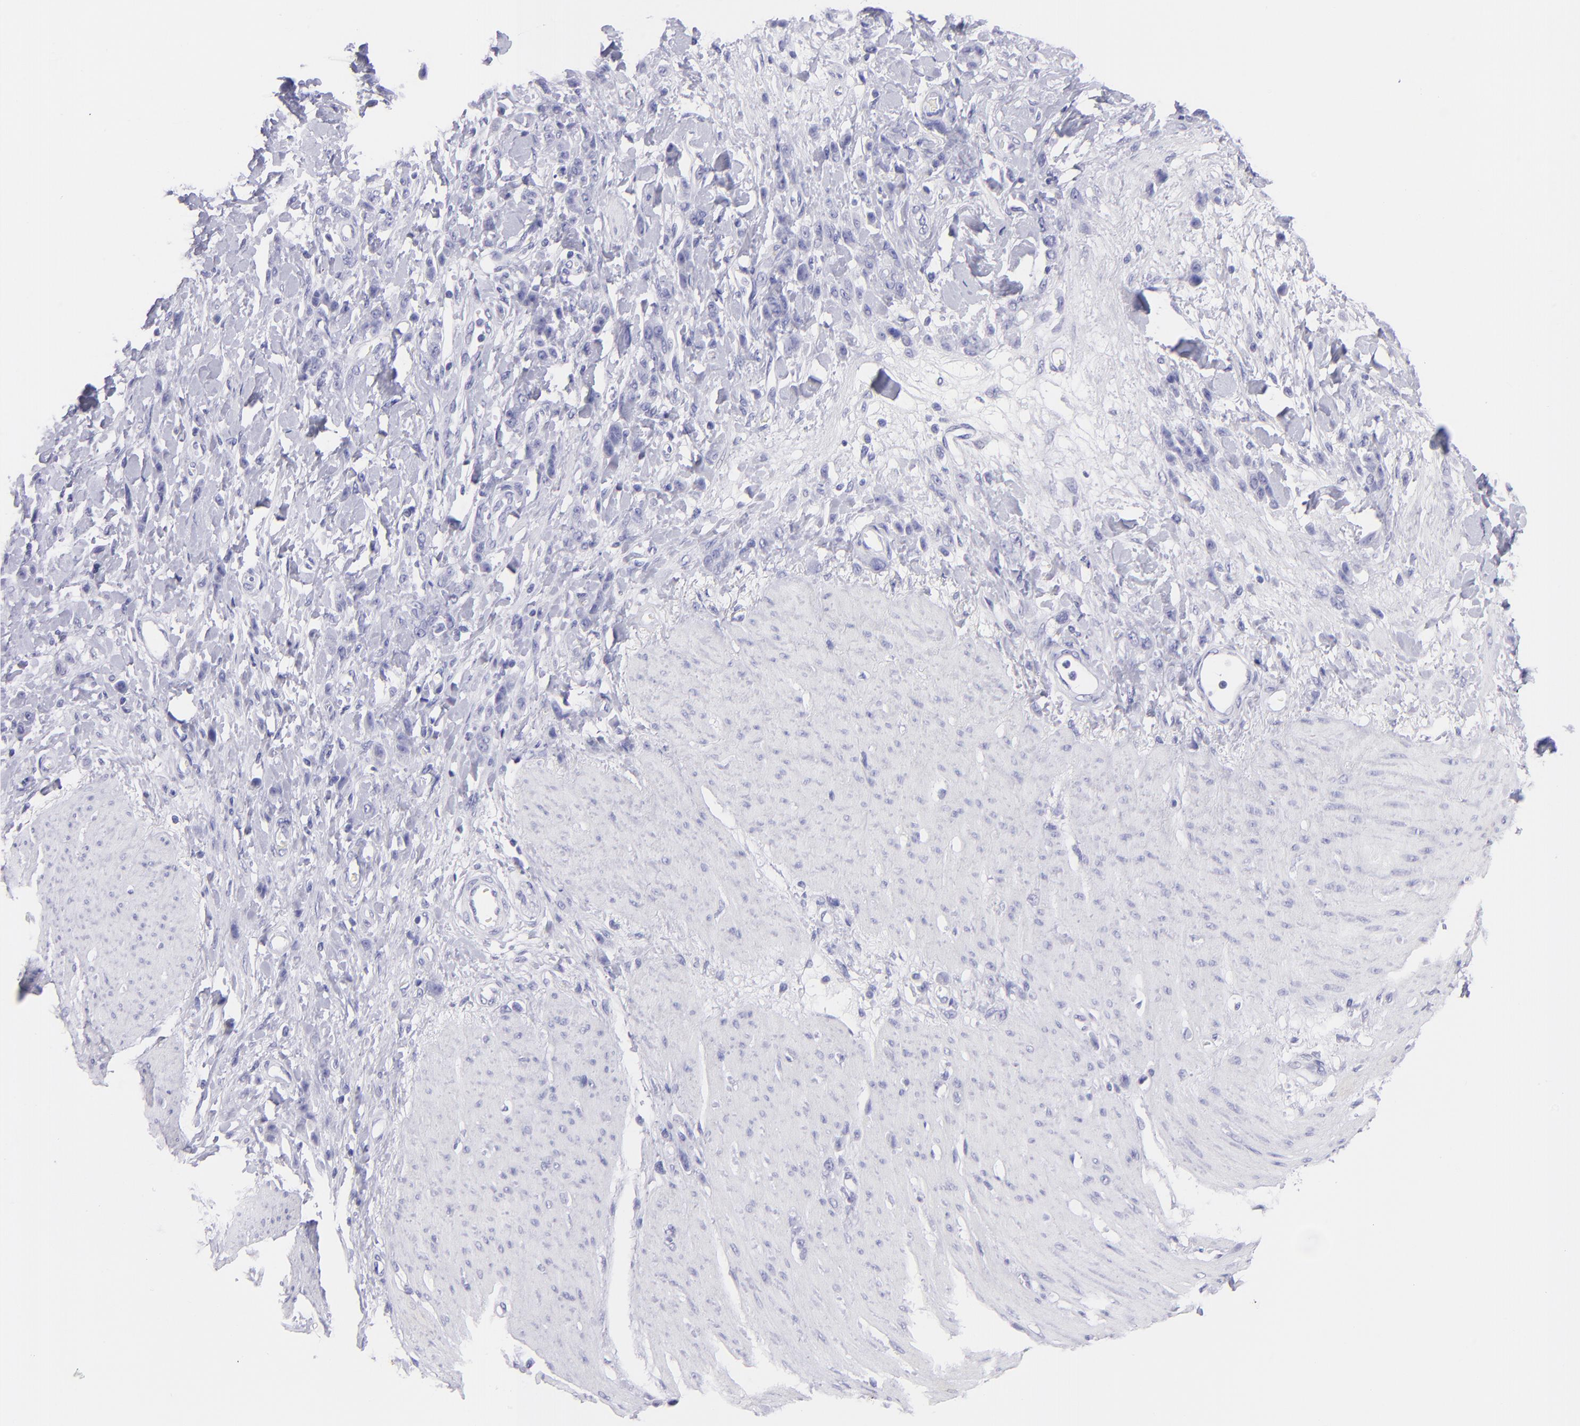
{"staining": {"intensity": "negative", "quantity": "none", "location": "none"}, "tissue": "stomach cancer", "cell_type": "Tumor cells", "image_type": "cancer", "snomed": [{"axis": "morphology", "description": "Normal tissue, NOS"}, {"axis": "morphology", "description": "Adenocarcinoma, NOS"}, {"axis": "topography", "description": "Stomach"}], "caption": "Tumor cells are negative for protein expression in human stomach cancer.", "gene": "PIP", "patient": {"sex": "male", "age": 82}}